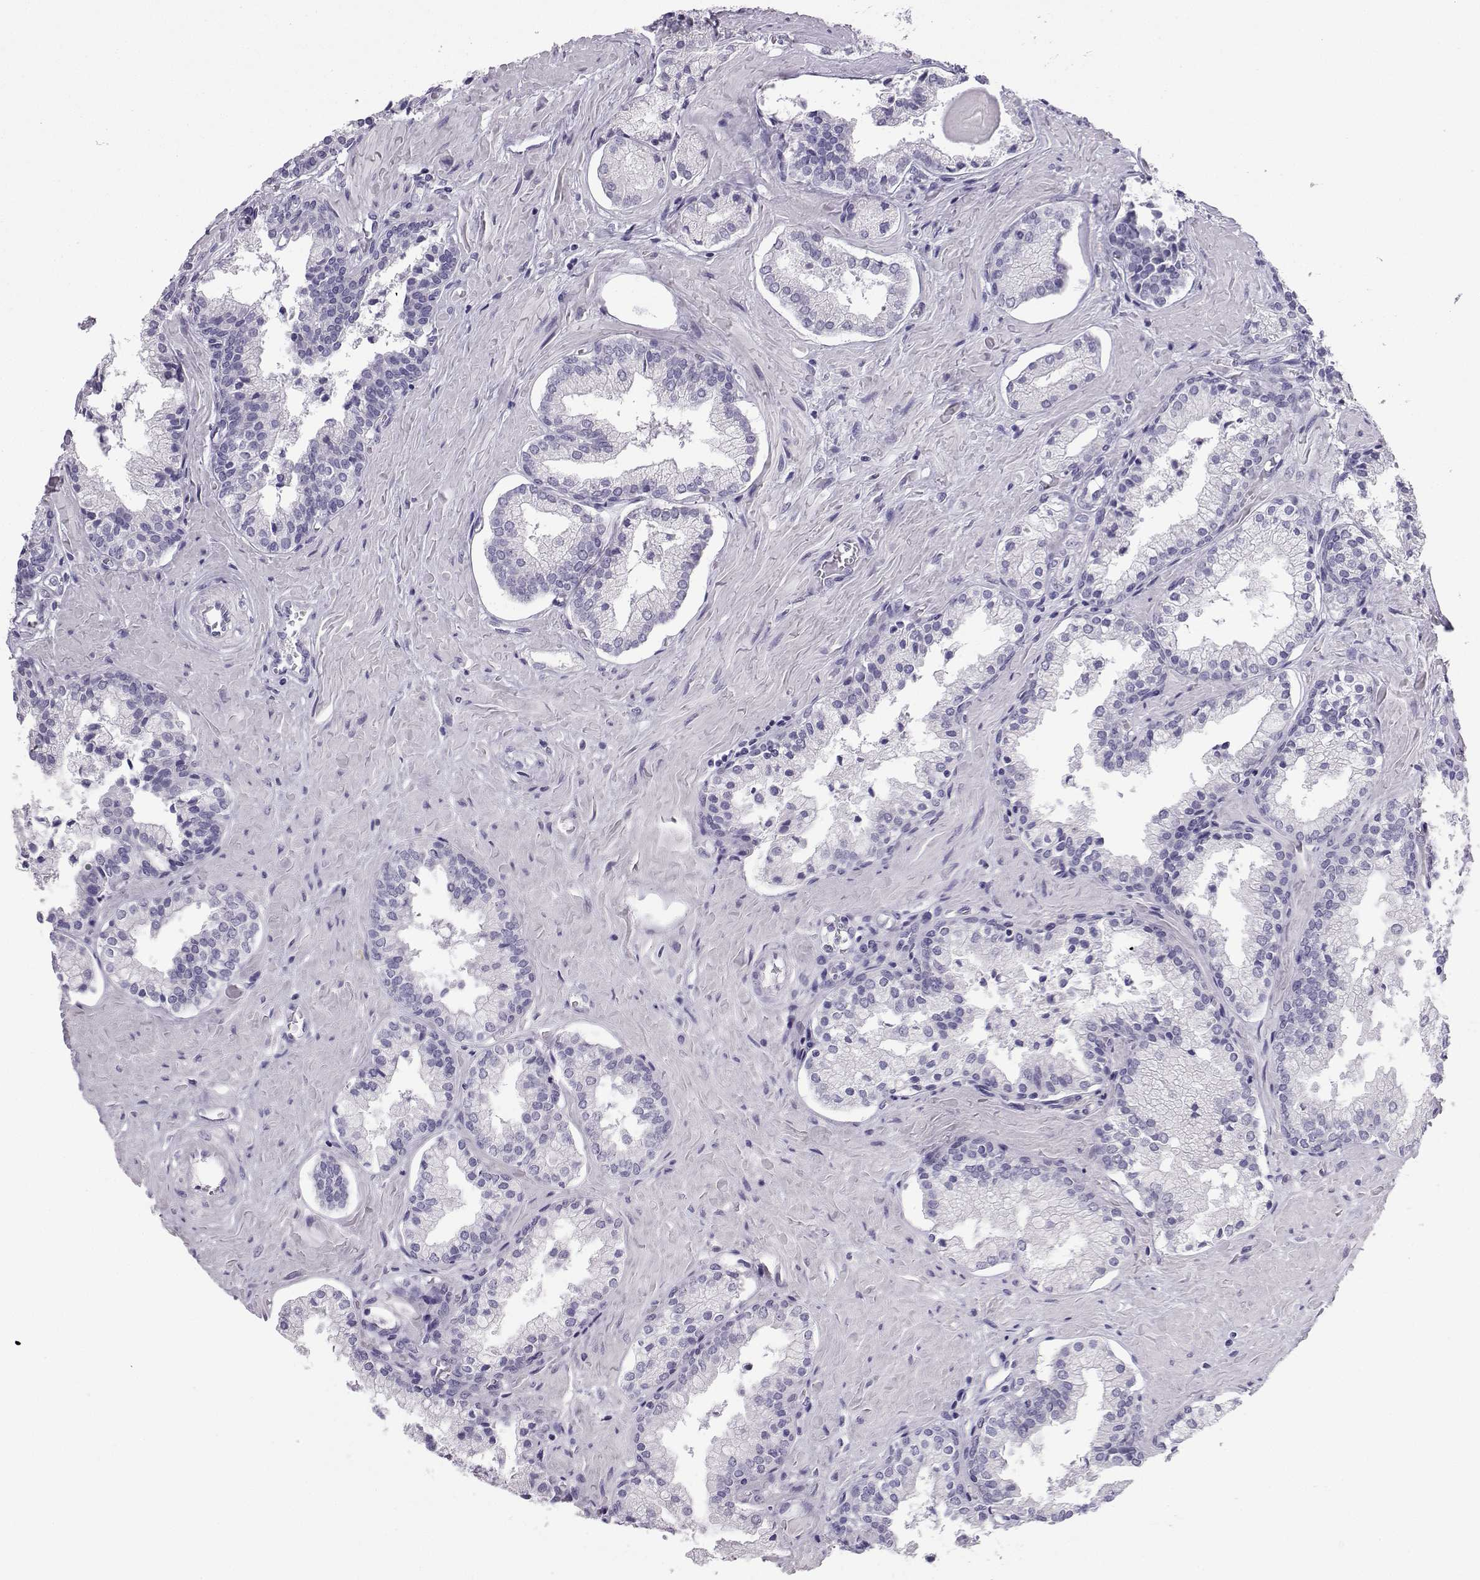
{"staining": {"intensity": "negative", "quantity": "none", "location": "none"}, "tissue": "prostate cancer", "cell_type": "Tumor cells", "image_type": "cancer", "snomed": [{"axis": "morphology", "description": "Adenocarcinoma, NOS"}, {"axis": "topography", "description": "Prostate and seminal vesicle, NOS"}, {"axis": "topography", "description": "Prostate"}], "caption": "Tumor cells show no significant protein positivity in prostate cancer (adenocarcinoma).", "gene": "NEFL", "patient": {"sex": "male", "age": 44}}